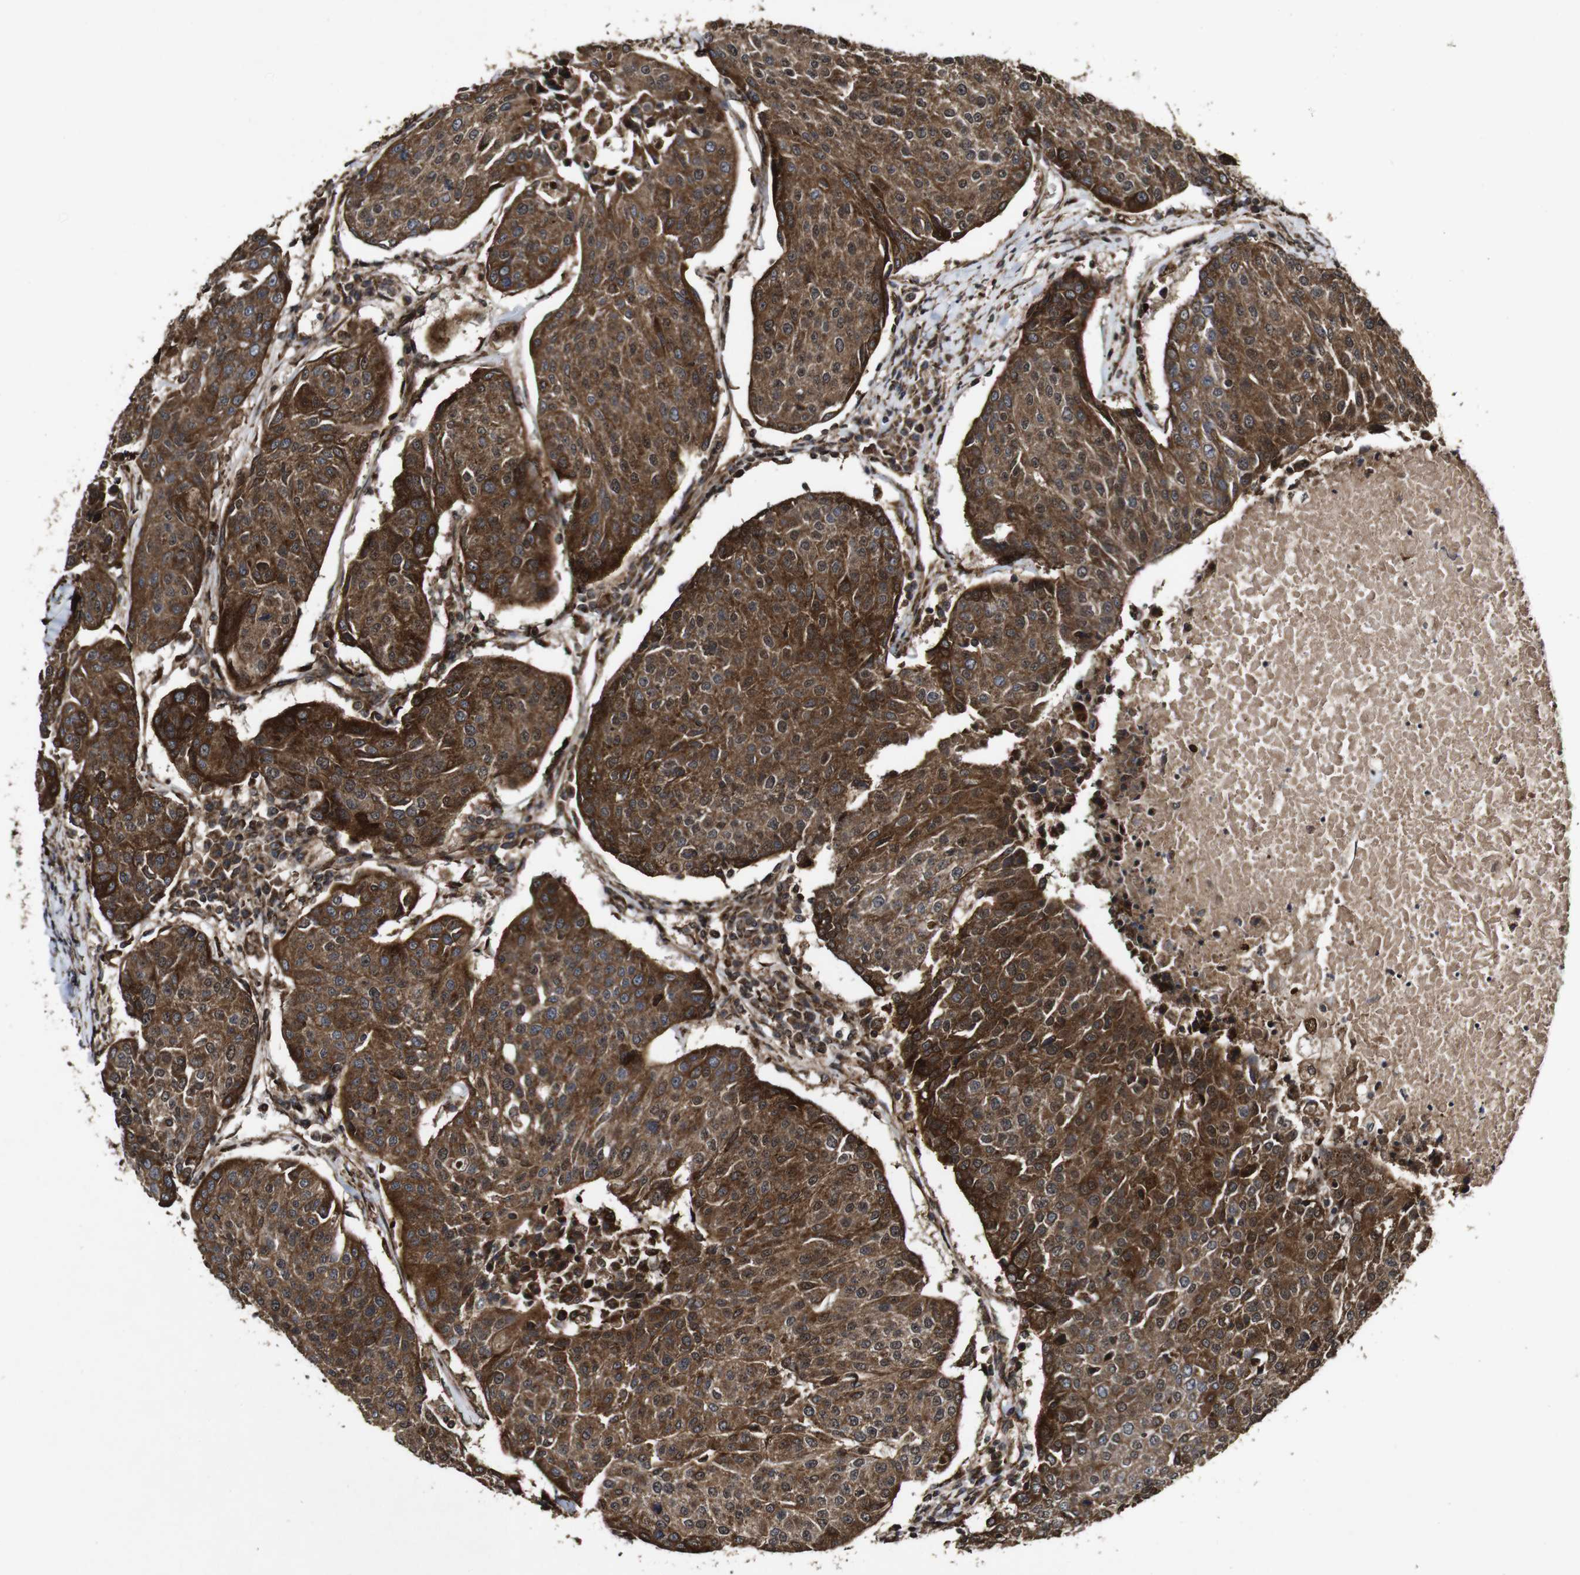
{"staining": {"intensity": "moderate", "quantity": ">75%", "location": "cytoplasmic/membranous,nuclear"}, "tissue": "urothelial cancer", "cell_type": "Tumor cells", "image_type": "cancer", "snomed": [{"axis": "morphology", "description": "Urothelial carcinoma, High grade"}, {"axis": "topography", "description": "Urinary bladder"}], "caption": "A histopathology image of human urothelial cancer stained for a protein demonstrates moderate cytoplasmic/membranous and nuclear brown staining in tumor cells.", "gene": "BTN3A3", "patient": {"sex": "female", "age": 85}}